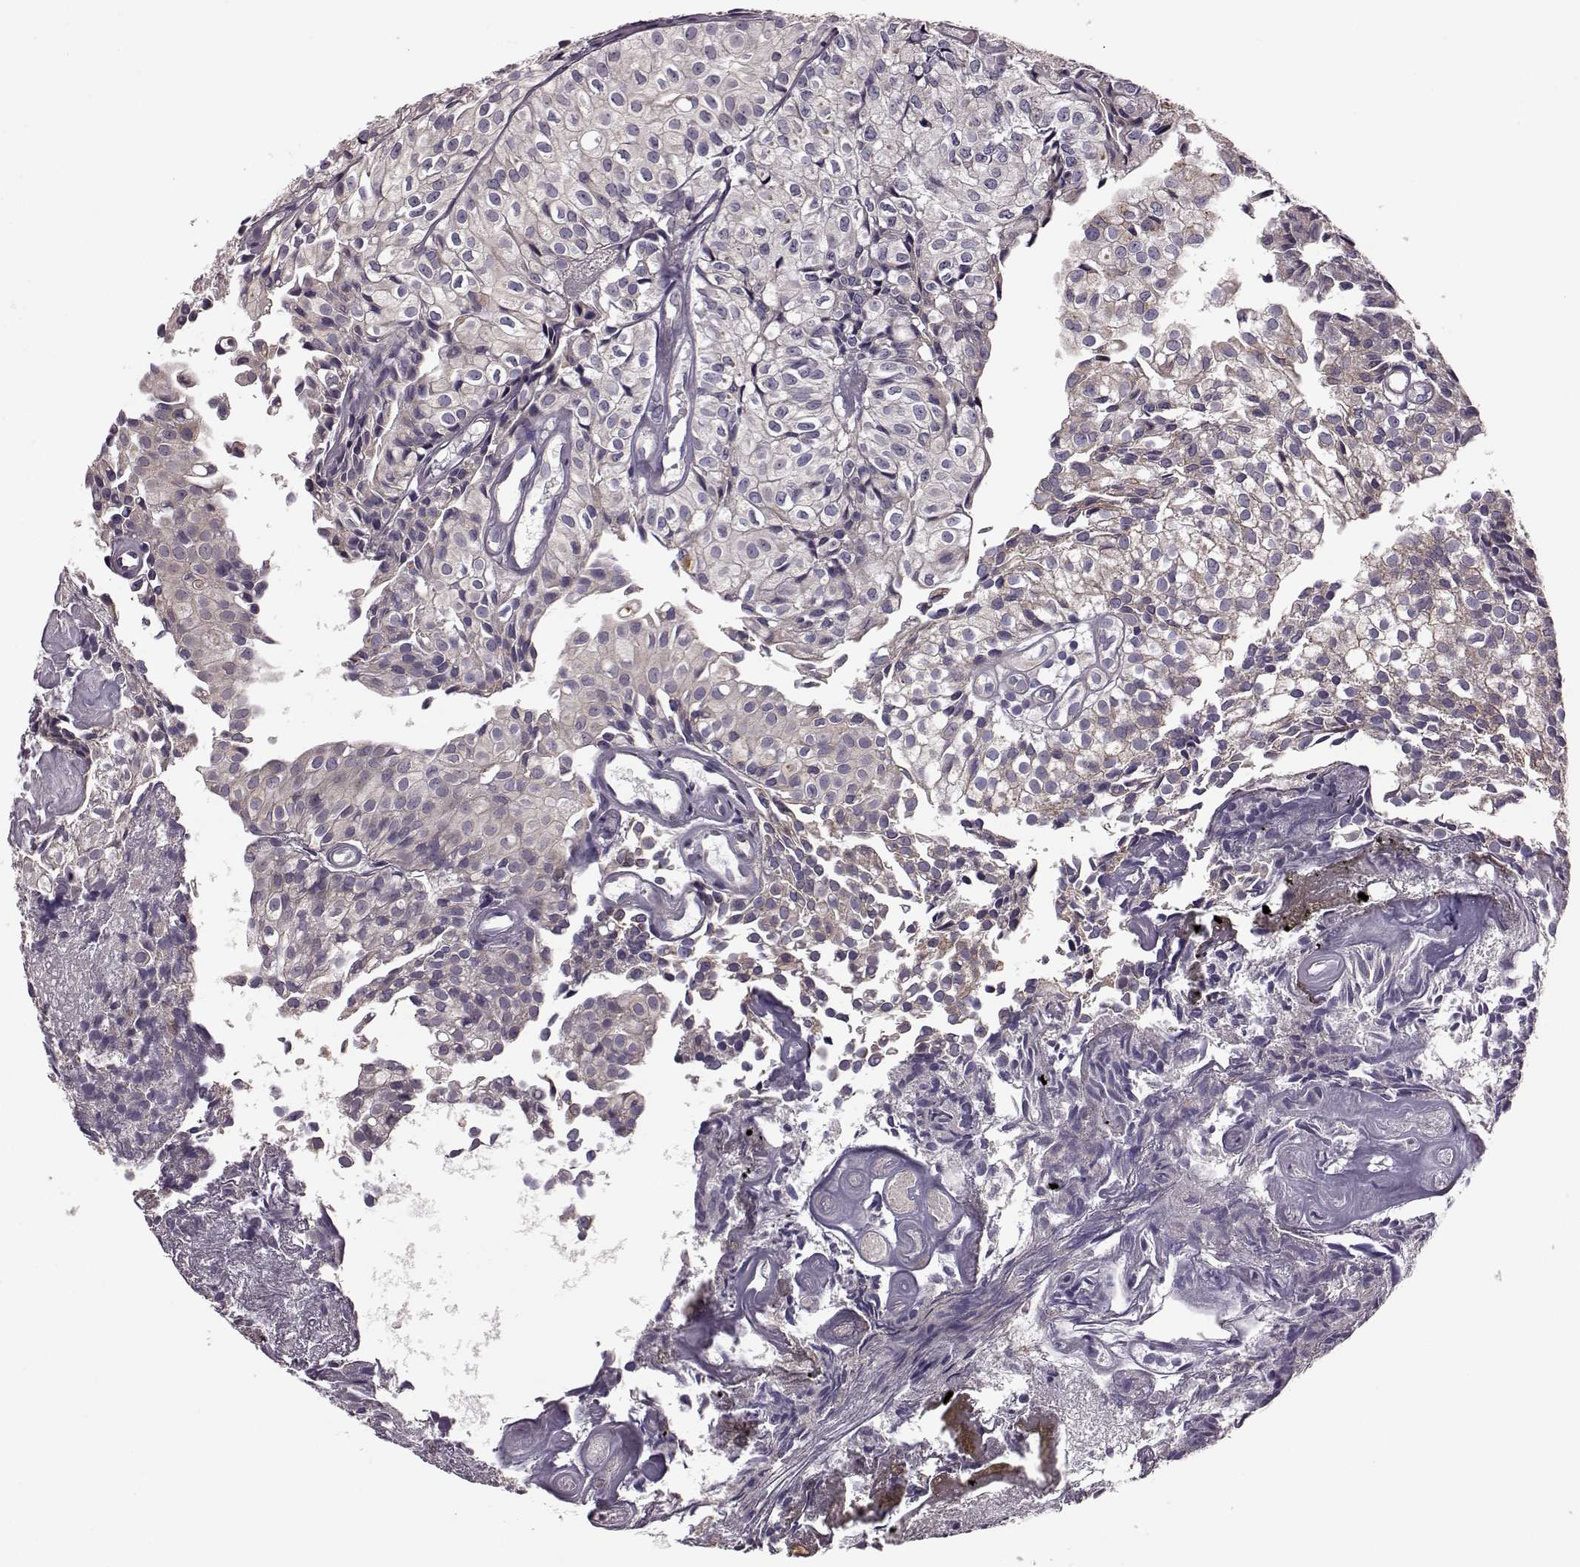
{"staining": {"intensity": "weak", "quantity": ">75%", "location": "cytoplasmic/membranous"}, "tissue": "urothelial cancer", "cell_type": "Tumor cells", "image_type": "cancer", "snomed": [{"axis": "morphology", "description": "Urothelial carcinoma, Low grade"}, {"axis": "topography", "description": "Urinary bladder"}], "caption": "A photomicrograph showing weak cytoplasmic/membranous expression in approximately >75% of tumor cells in urothelial cancer, as visualized by brown immunohistochemical staining.", "gene": "FNIP2", "patient": {"sex": "male", "age": 89}}